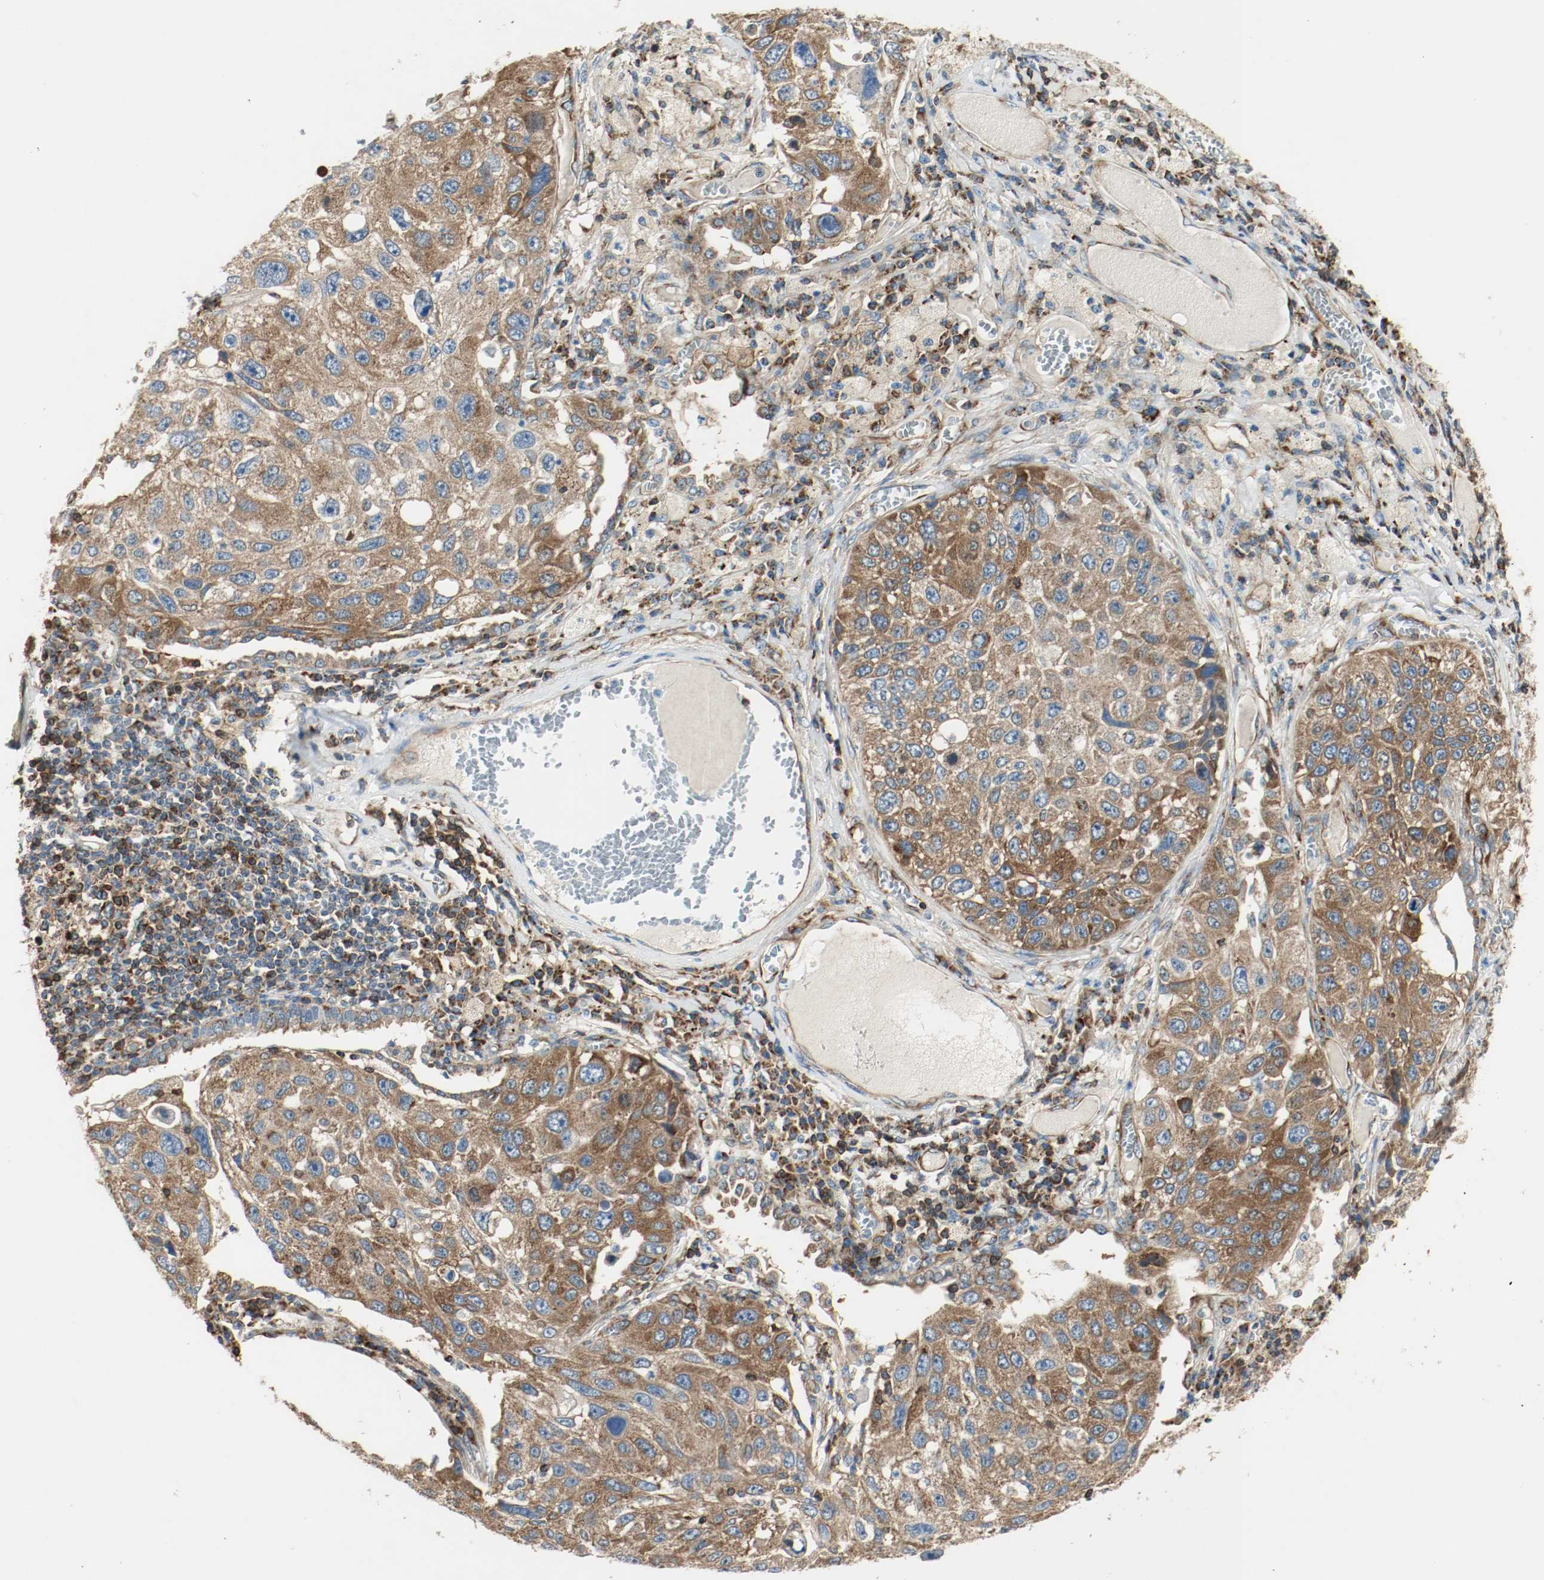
{"staining": {"intensity": "strong", "quantity": ">75%", "location": "cytoplasmic/membranous"}, "tissue": "lung cancer", "cell_type": "Tumor cells", "image_type": "cancer", "snomed": [{"axis": "morphology", "description": "Squamous cell carcinoma, NOS"}, {"axis": "topography", "description": "Lung"}], "caption": "This is a micrograph of IHC staining of lung squamous cell carcinoma, which shows strong expression in the cytoplasmic/membranous of tumor cells.", "gene": "PLCG1", "patient": {"sex": "male", "age": 71}}